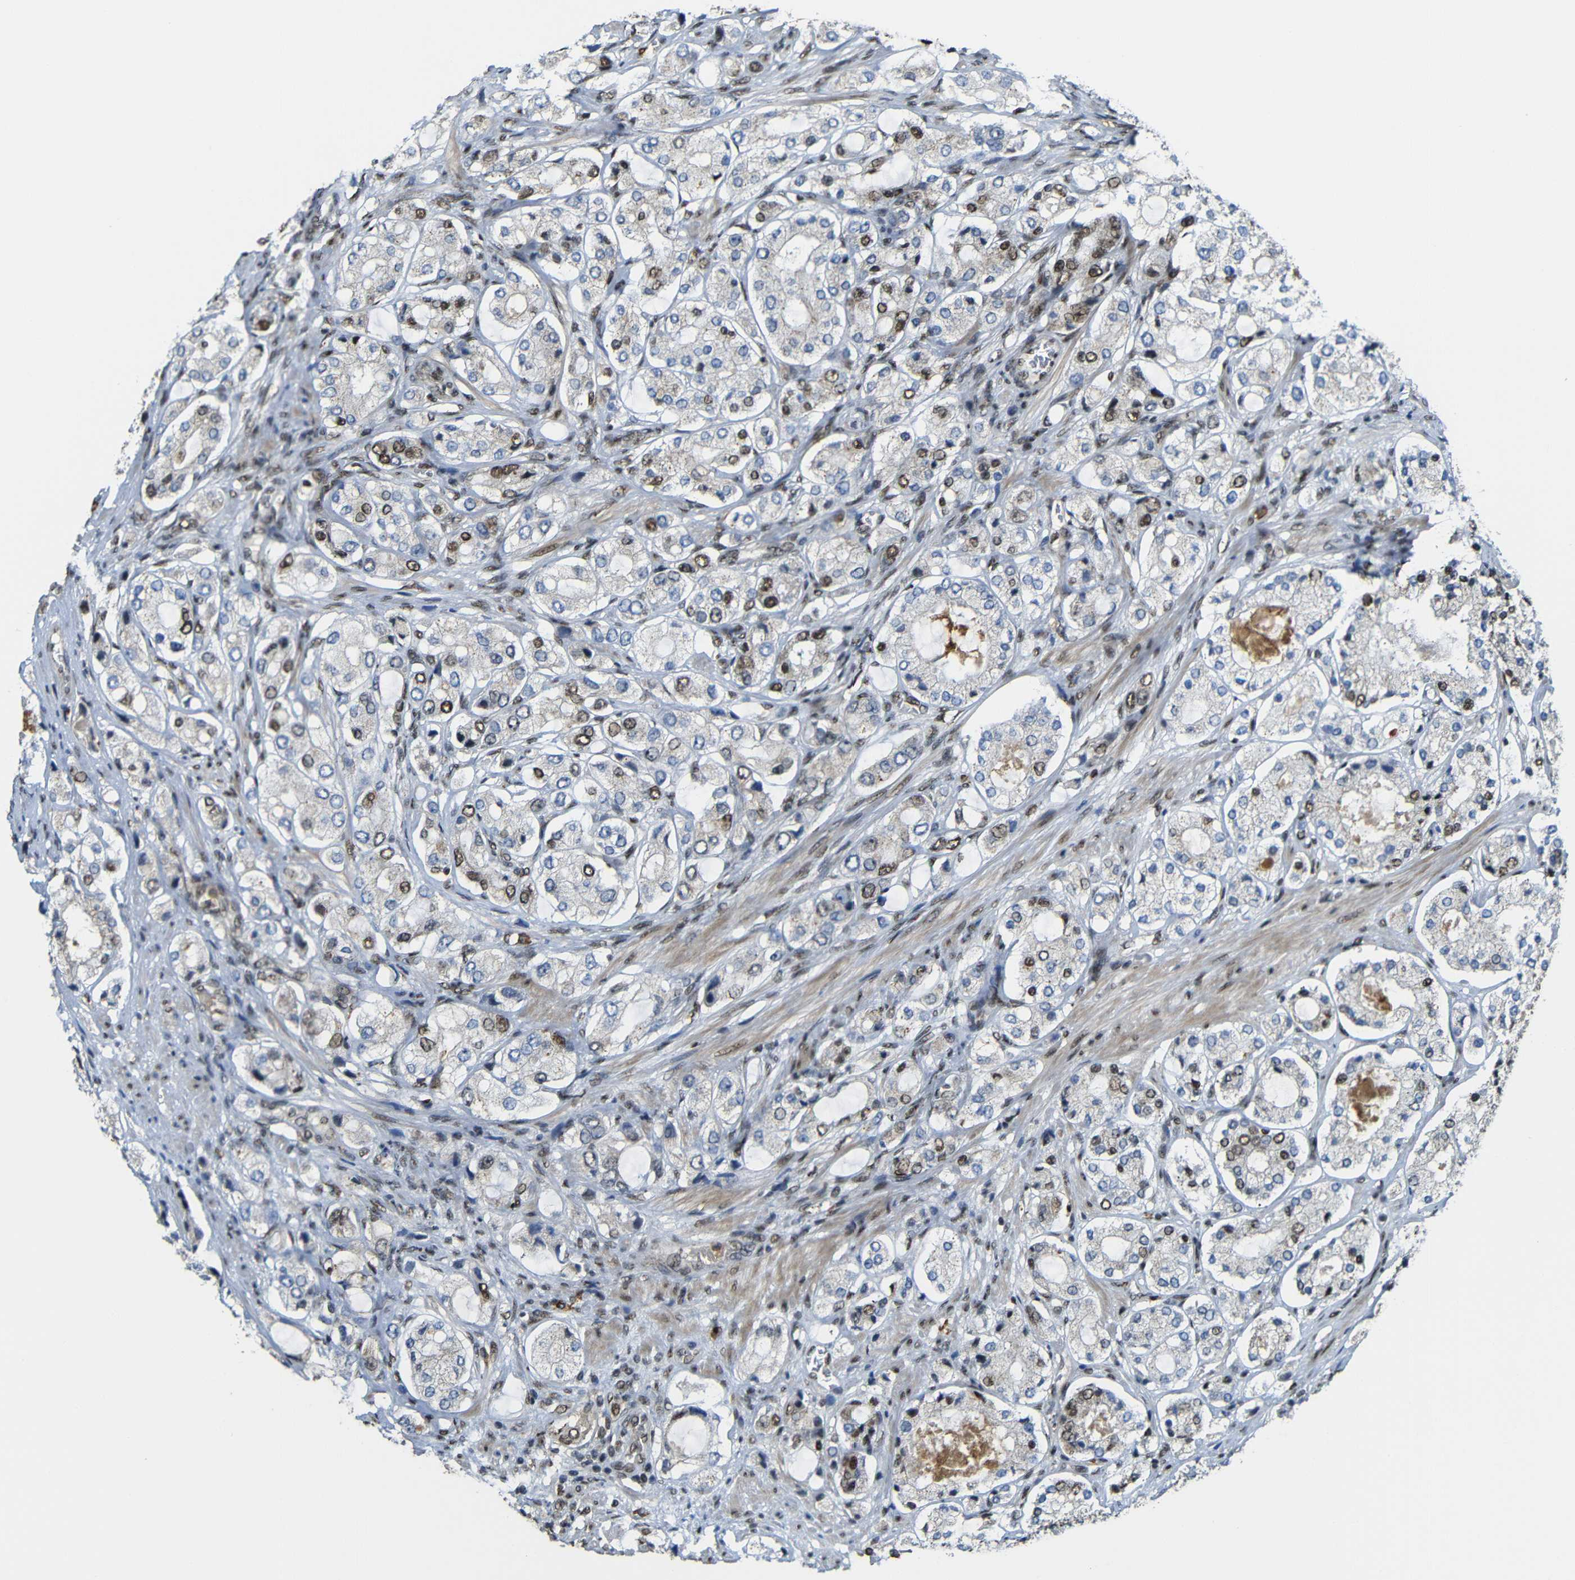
{"staining": {"intensity": "moderate", "quantity": "25%-75%", "location": "cytoplasmic/membranous,nuclear"}, "tissue": "prostate cancer", "cell_type": "Tumor cells", "image_type": "cancer", "snomed": [{"axis": "morphology", "description": "Adenocarcinoma, High grade"}, {"axis": "topography", "description": "Prostate"}], "caption": "Tumor cells show medium levels of moderate cytoplasmic/membranous and nuclear expression in approximately 25%-75% of cells in human prostate adenocarcinoma (high-grade). The staining was performed using DAB (3,3'-diaminobenzidine) to visualize the protein expression in brown, while the nuclei were stained in blue with hematoxylin (Magnification: 20x).", "gene": "TCF7L2", "patient": {"sex": "male", "age": 65}}